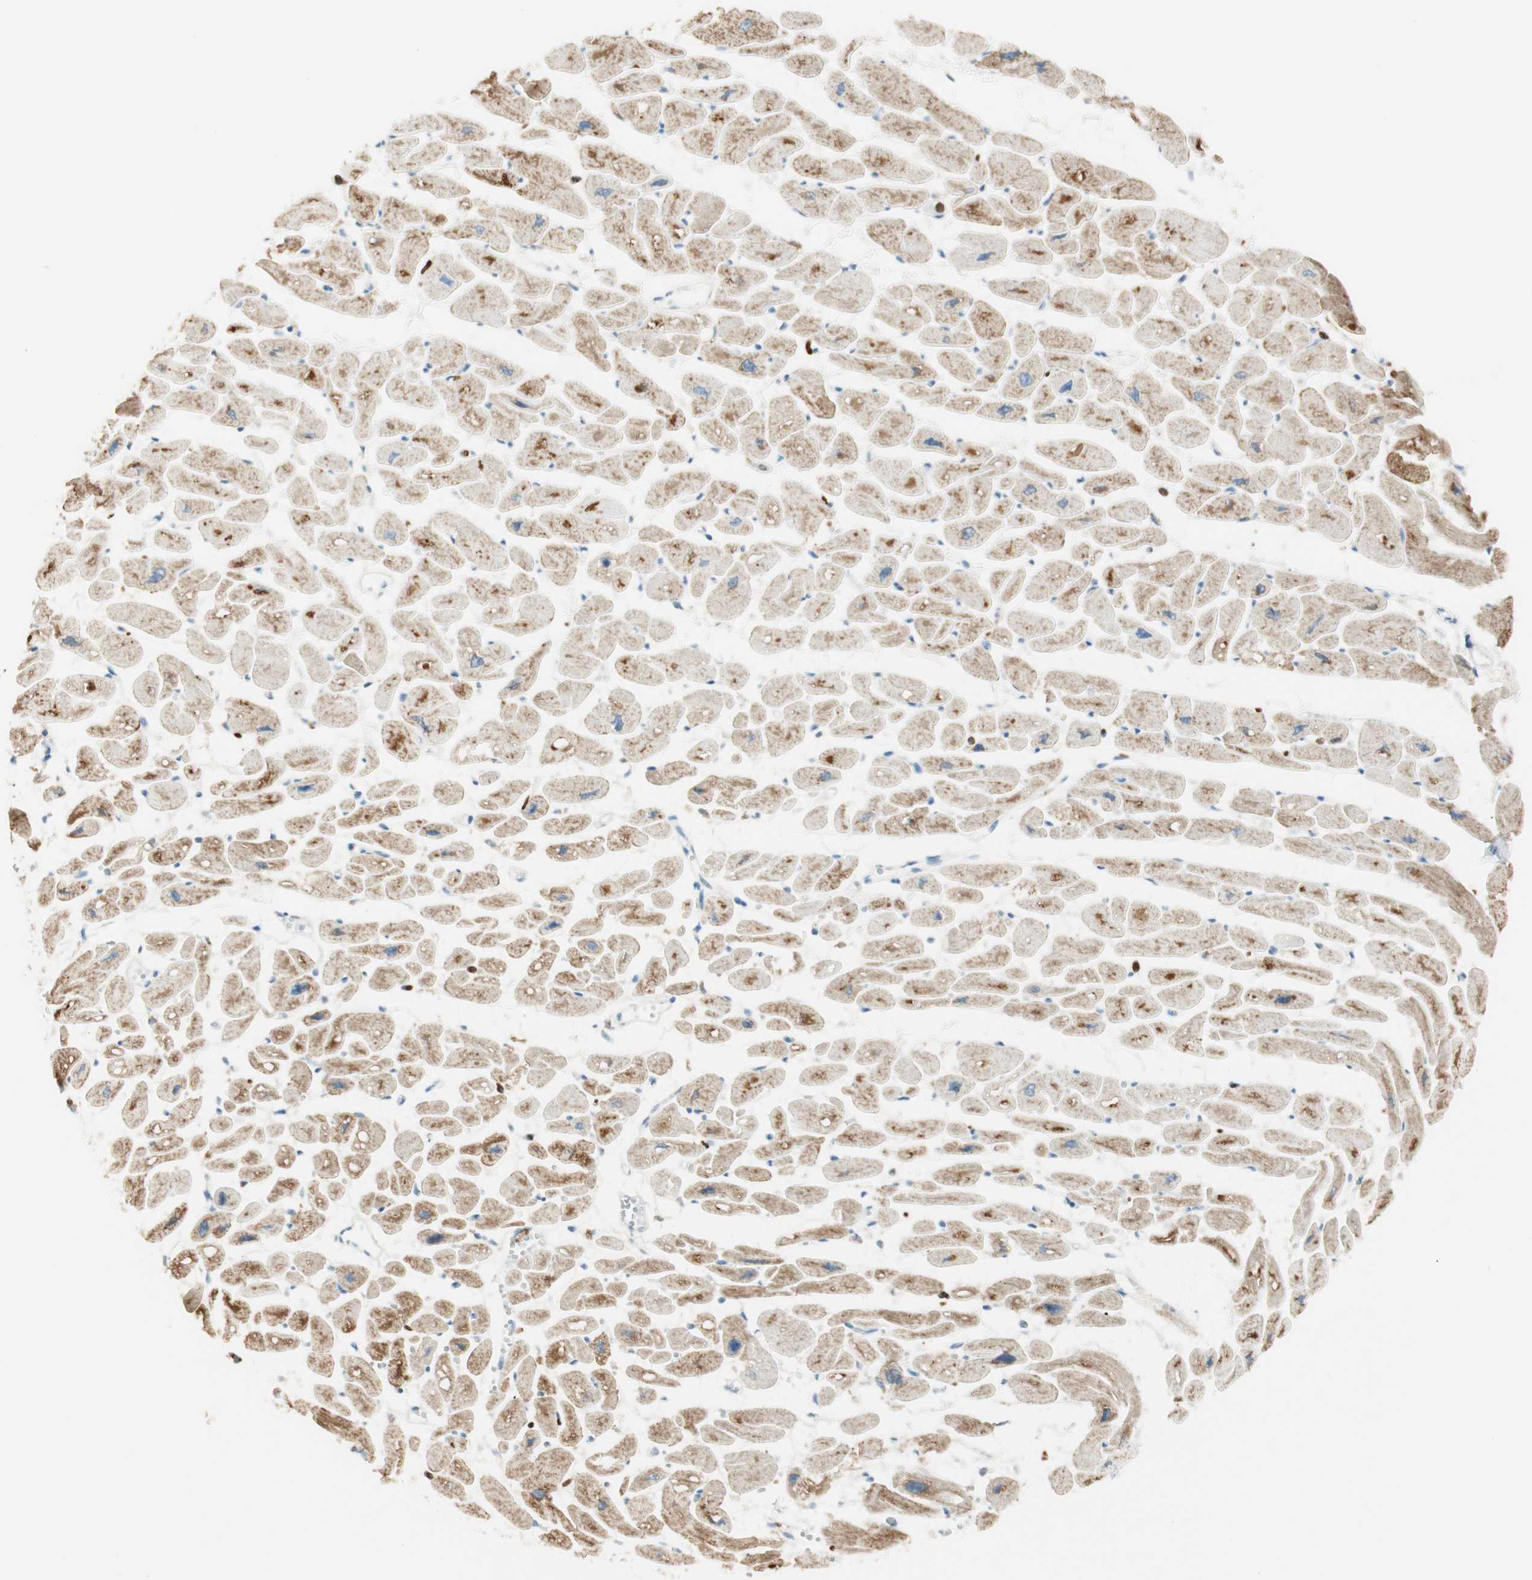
{"staining": {"intensity": "moderate", "quantity": ">75%", "location": "cytoplasmic/membranous"}, "tissue": "heart muscle", "cell_type": "Cardiomyocytes", "image_type": "normal", "snomed": [{"axis": "morphology", "description": "Normal tissue, NOS"}, {"axis": "topography", "description": "Heart"}], "caption": "This is a micrograph of immunohistochemistry (IHC) staining of benign heart muscle, which shows moderate staining in the cytoplasmic/membranous of cardiomyocytes.", "gene": "HPGD", "patient": {"sex": "female", "age": 54}}